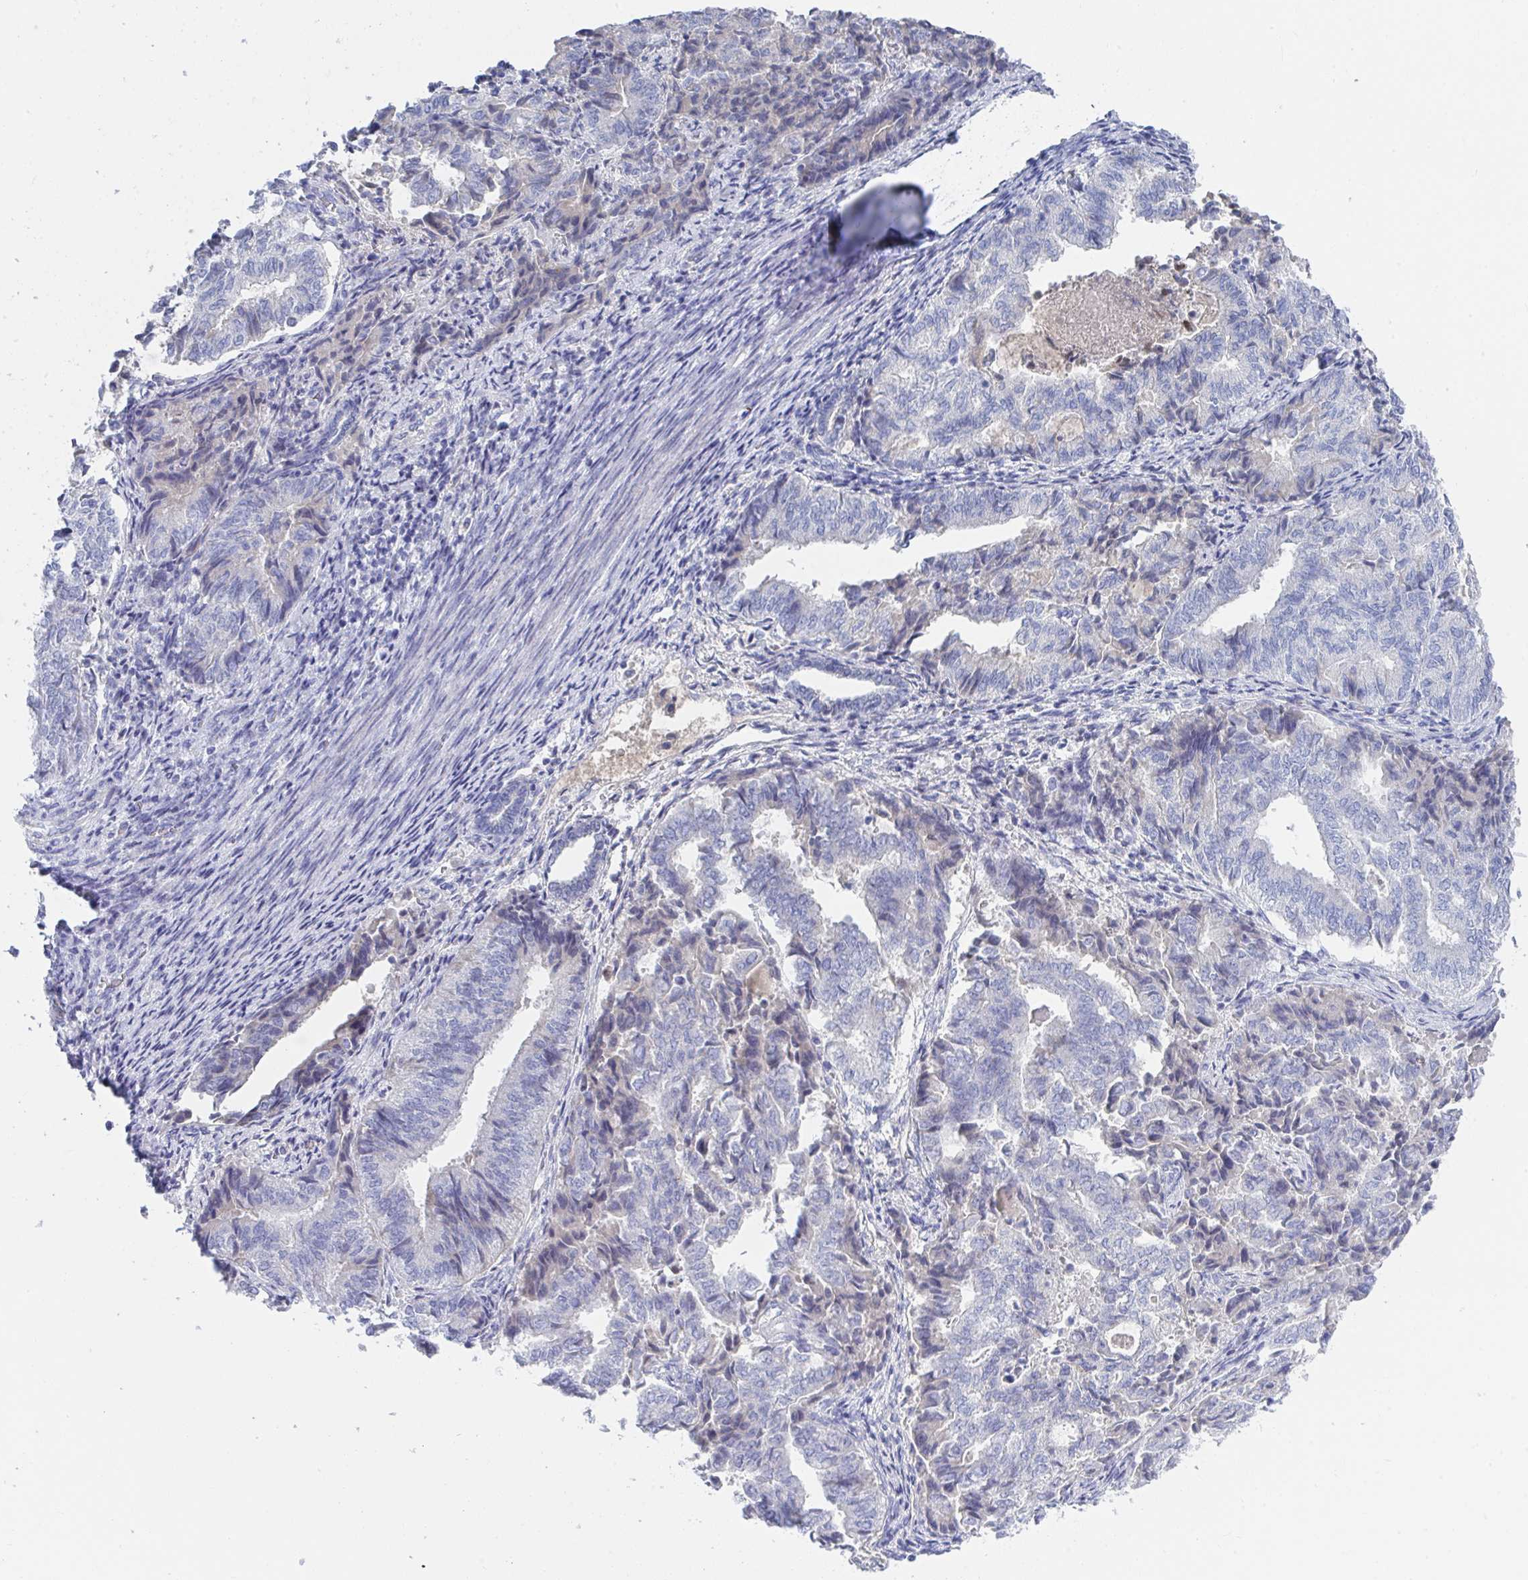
{"staining": {"intensity": "negative", "quantity": "none", "location": "none"}, "tissue": "endometrial cancer", "cell_type": "Tumor cells", "image_type": "cancer", "snomed": [{"axis": "morphology", "description": "Adenocarcinoma, NOS"}, {"axis": "topography", "description": "Endometrium"}], "caption": "High power microscopy image of an IHC photomicrograph of endometrial cancer, revealing no significant staining in tumor cells.", "gene": "TNFAIP6", "patient": {"sex": "female", "age": 80}}